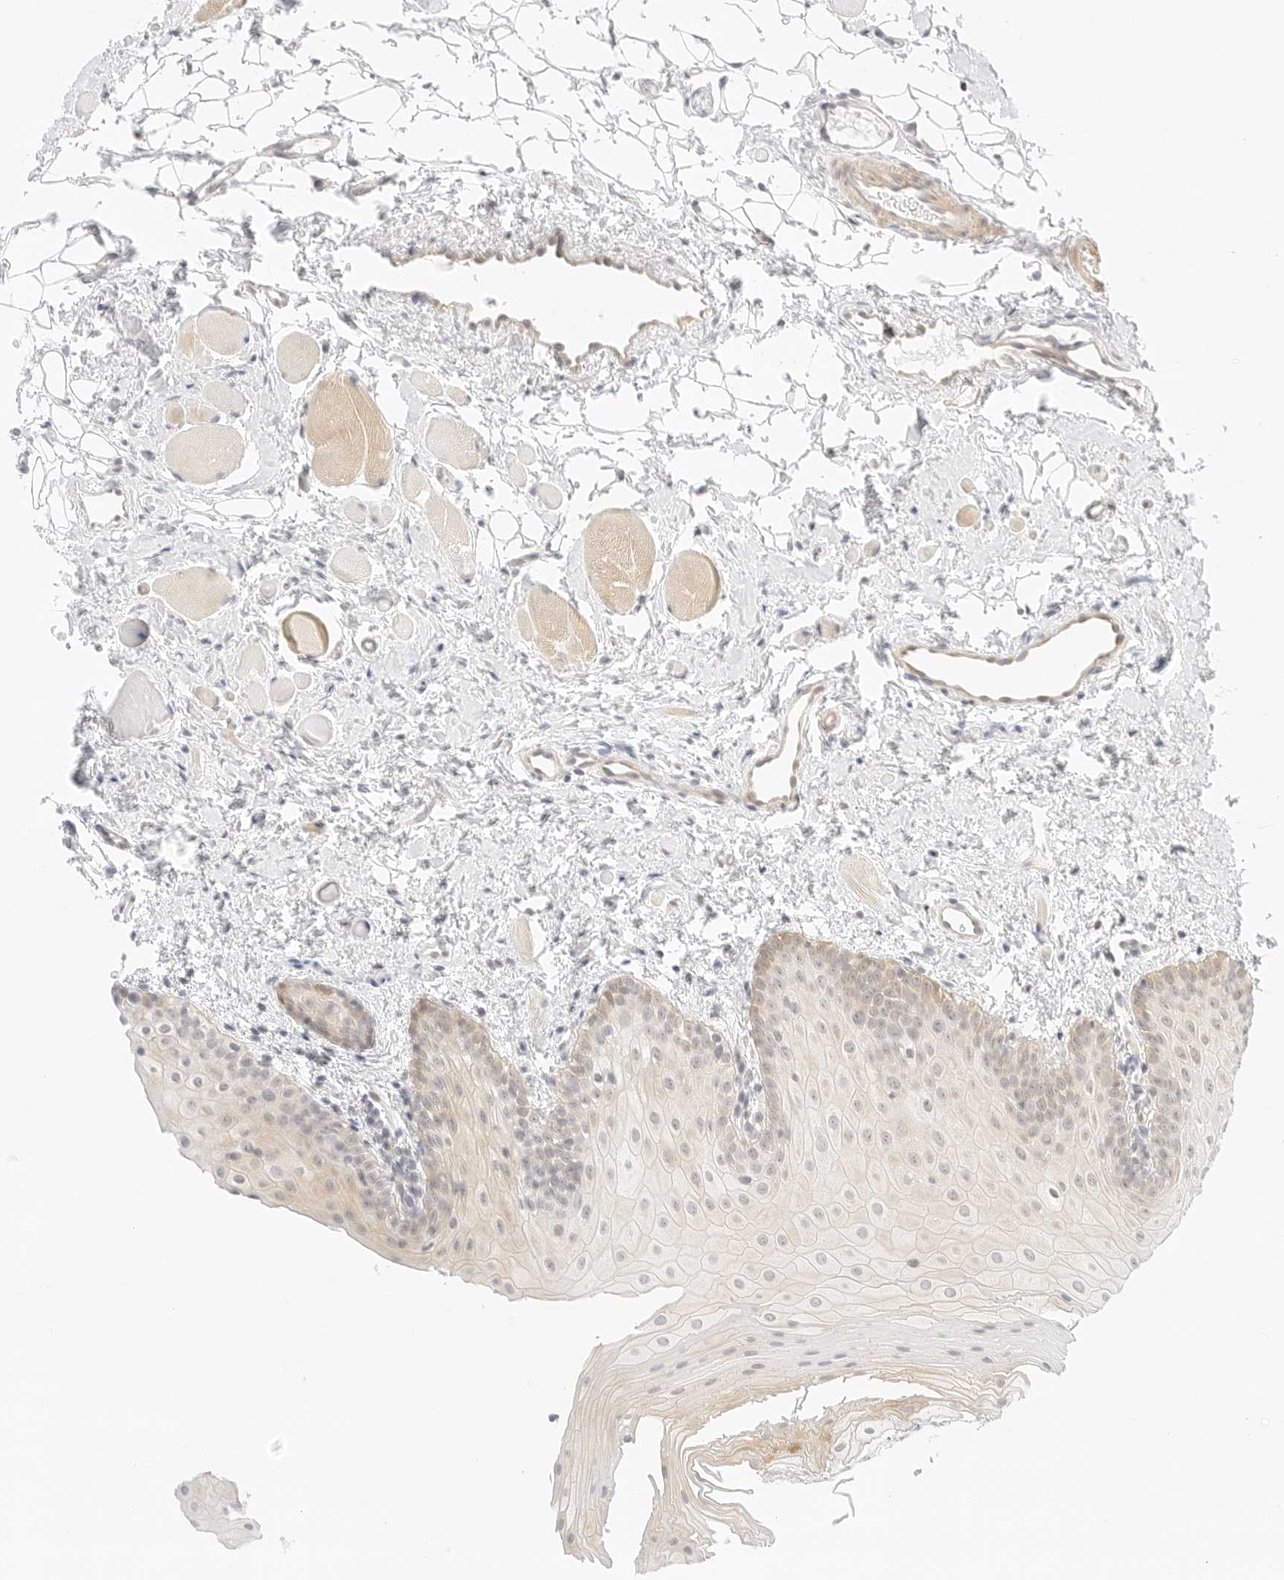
{"staining": {"intensity": "weak", "quantity": "25%-75%", "location": "cytoplasmic/membranous"}, "tissue": "oral mucosa", "cell_type": "Squamous epithelial cells", "image_type": "normal", "snomed": [{"axis": "morphology", "description": "Normal tissue, NOS"}, {"axis": "topography", "description": "Oral tissue"}], "caption": "IHC staining of normal oral mucosa, which exhibits low levels of weak cytoplasmic/membranous staining in about 25%-75% of squamous epithelial cells indicating weak cytoplasmic/membranous protein positivity. The staining was performed using DAB (3,3'-diaminobenzidine) (brown) for protein detection and nuclei were counterstained in hematoxylin (blue).", "gene": "TEKT2", "patient": {"sex": "male", "age": 28}}